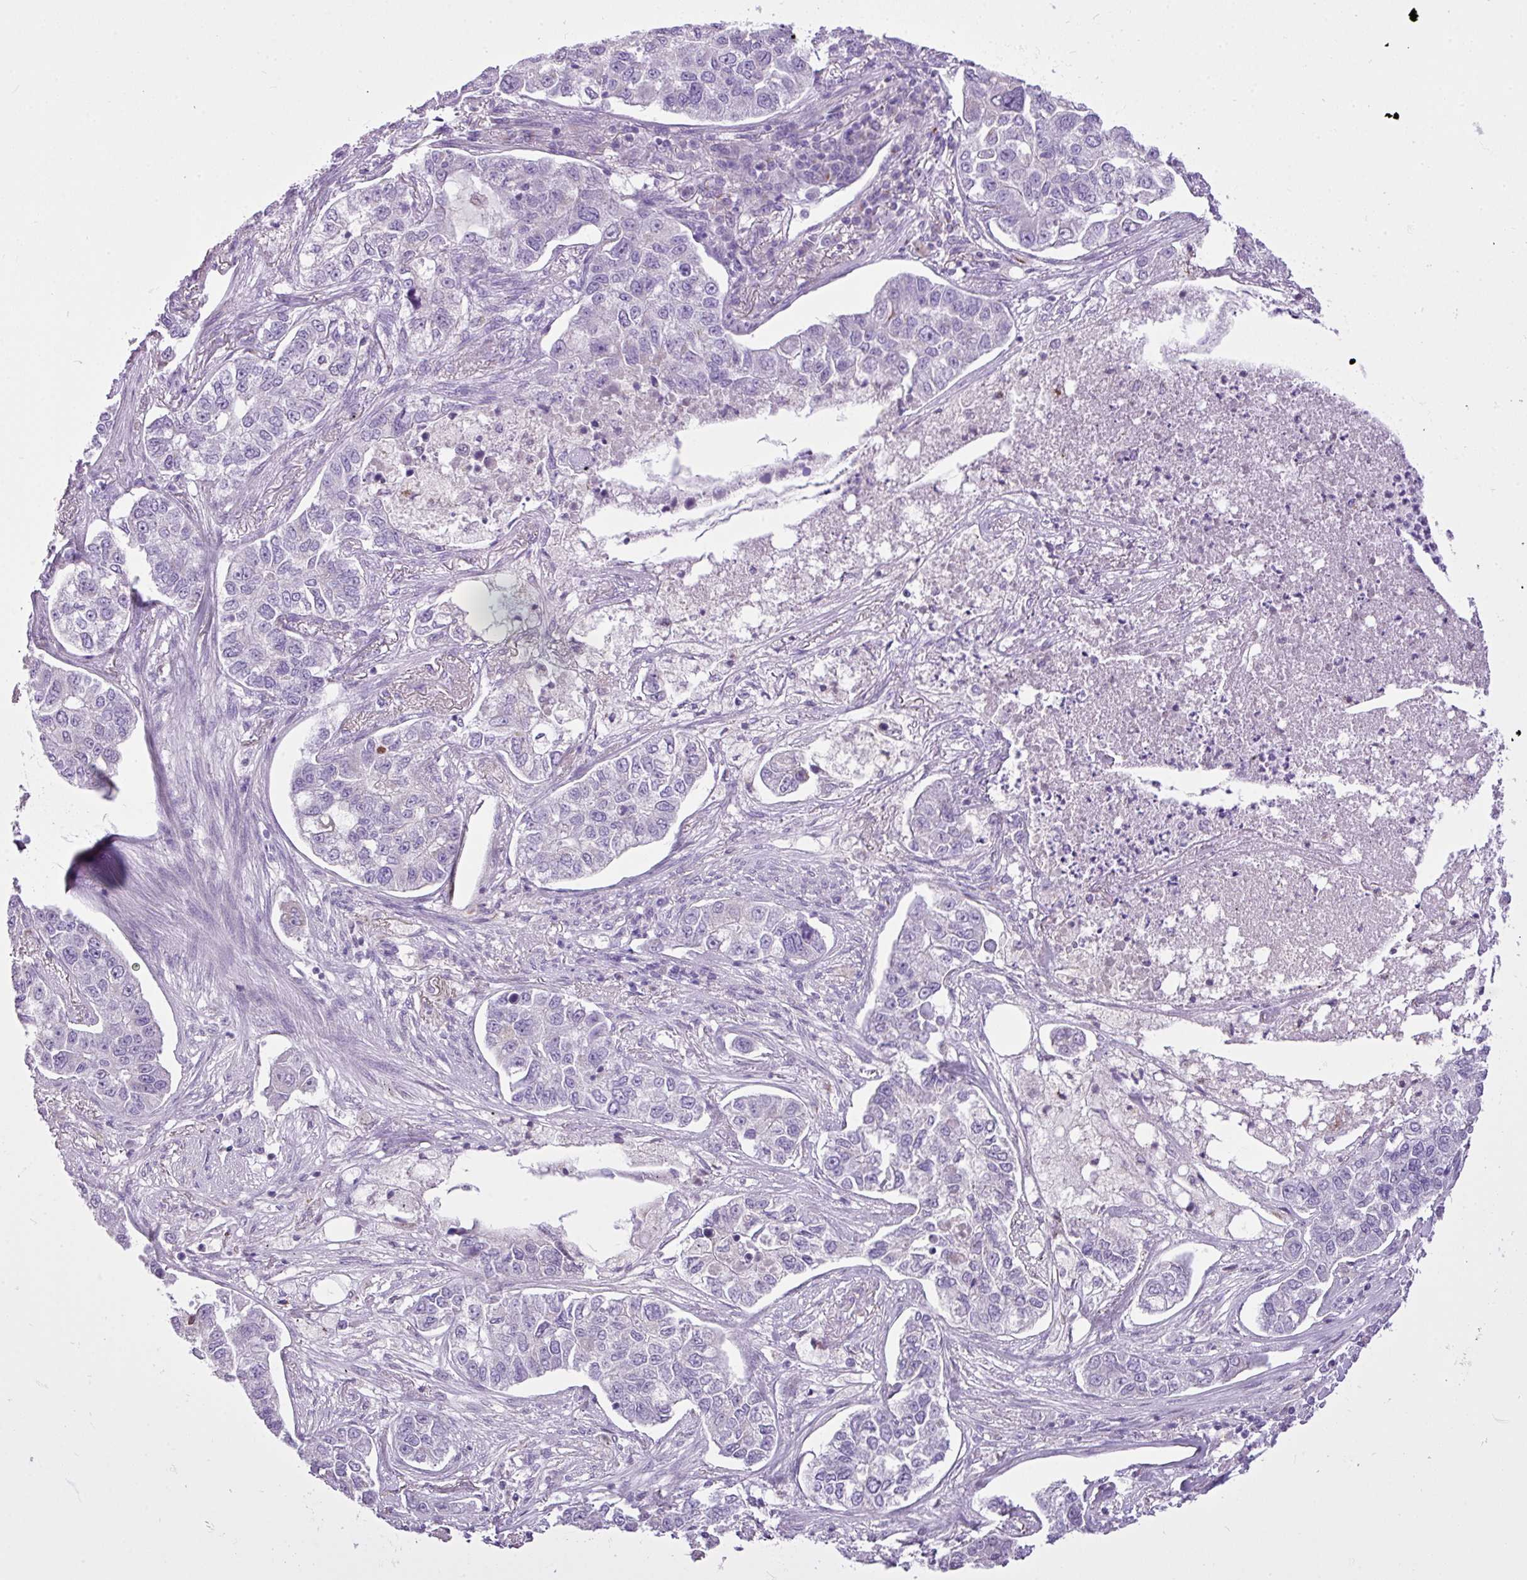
{"staining": {"intensity": "negative", "quantity": "none", "location": "none"}, "tissue": "lung cancer", "cell_type": "Tumor cells", "image_type": "cancer", "snomed": [{"axis": "morphology", "description": "Adenocarcinoma, NOS"}, {"axis": "topography", "description": "Lung"}], "caption": "An IHC photomicrograph of lung cancer is shown. There is no staining in tumor cells of lung cancer. (Stains: DAB (3,3'-diaminobenzidine) immunohistochemistry (IHC) with hematoxylin counter stain, Microscopy: brightfield microscopy at high magnification).", "gene": "FAM43A", "patient": {"sex": "male", "age": 49}}